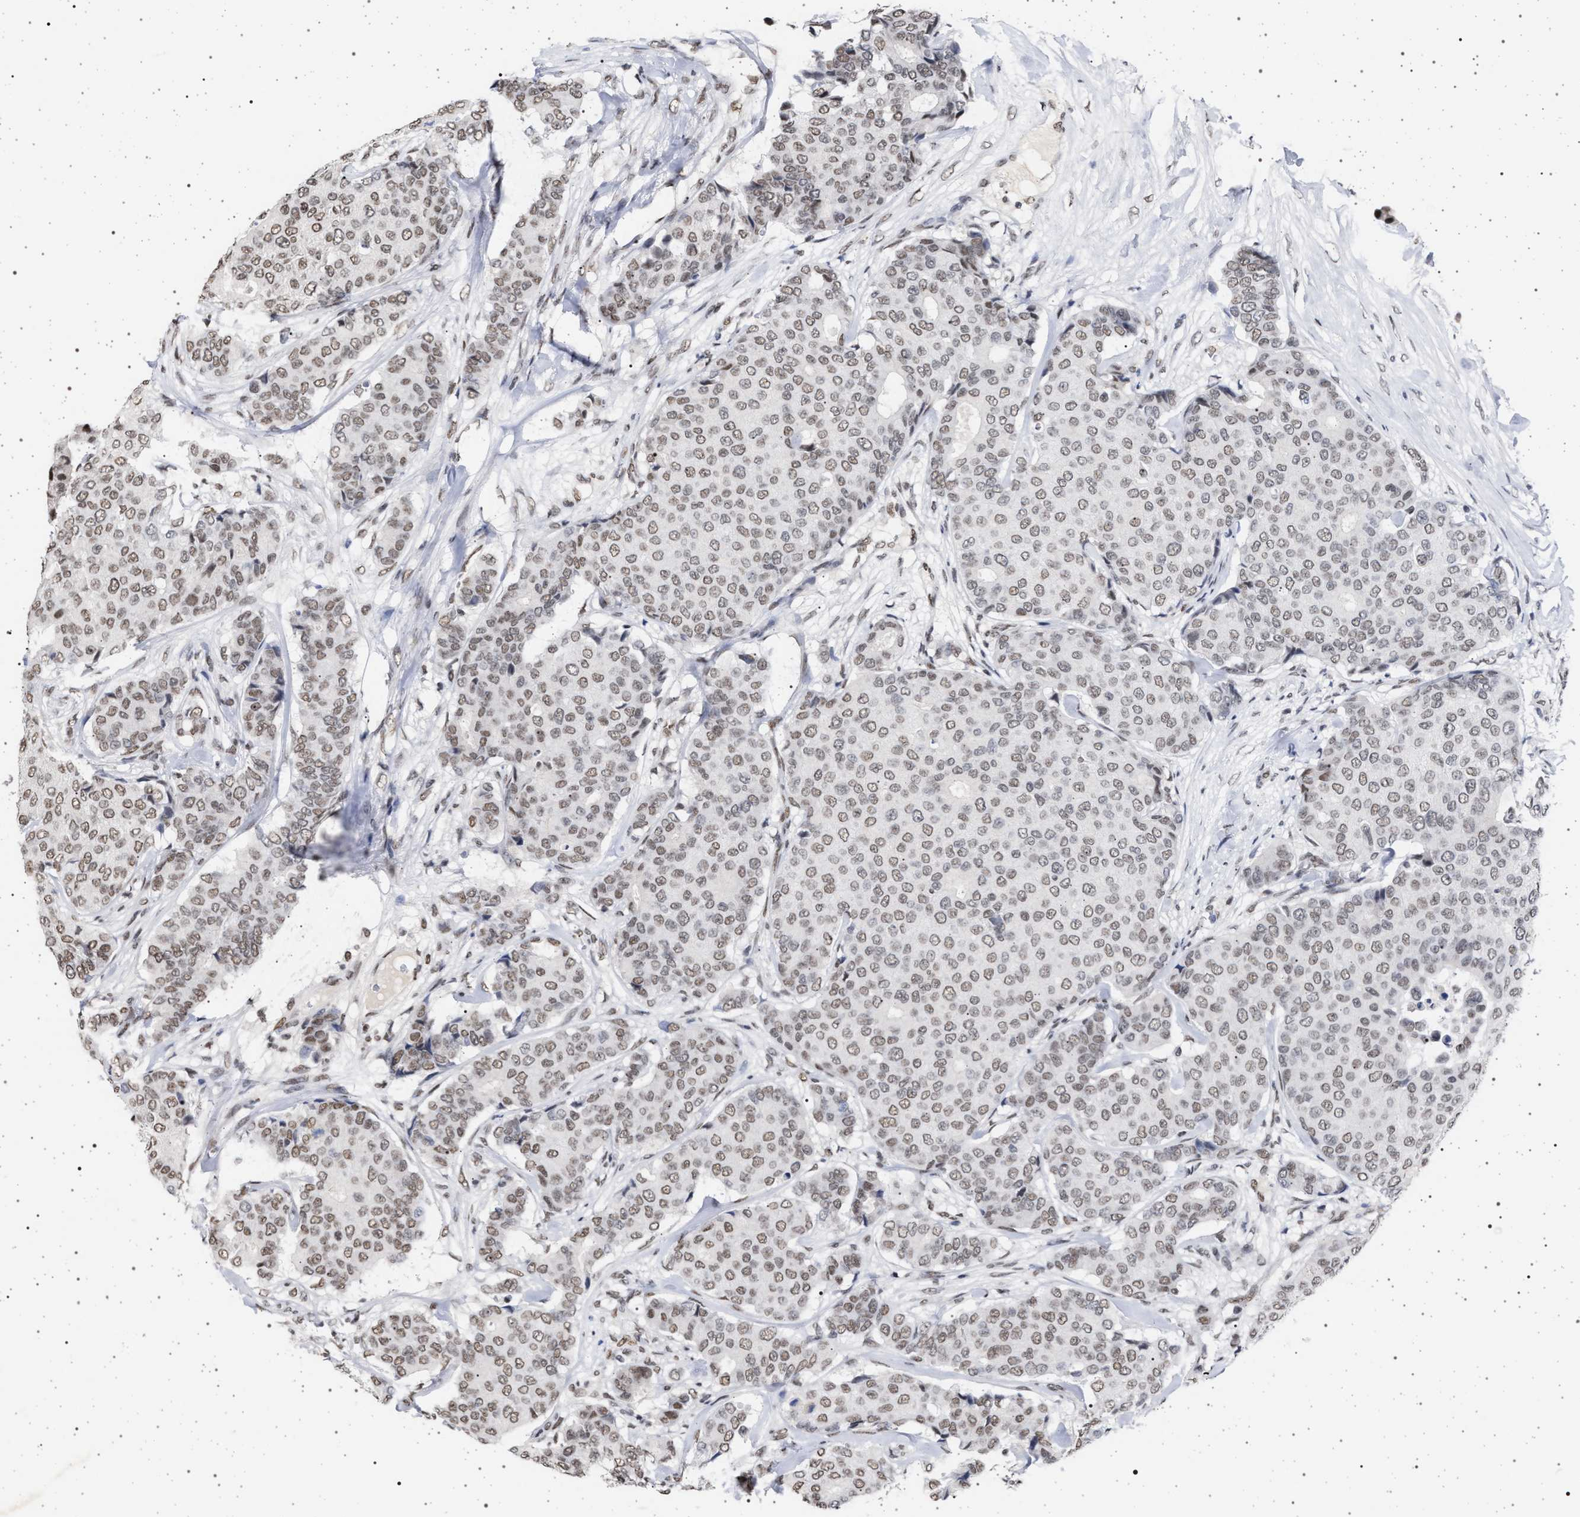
{"staining": {"intensity": "weak", "quantity": ">75%", "location": "nuclear"}, "tissue": "breast cancer", "cell_type": "Tumor cells", "image_type": "cancer", "snomed": [{"axis": "morphology", "description": "Duct carcinoma"}, {"axis": "topography", "description": "Breast"}], "caption": "Protein analysis of breast cancer tissue shows weak nuclear staining in about >75% of tumor cells.", "gene": "PHF12", "patient": {"sex": "female", "age": 75}}